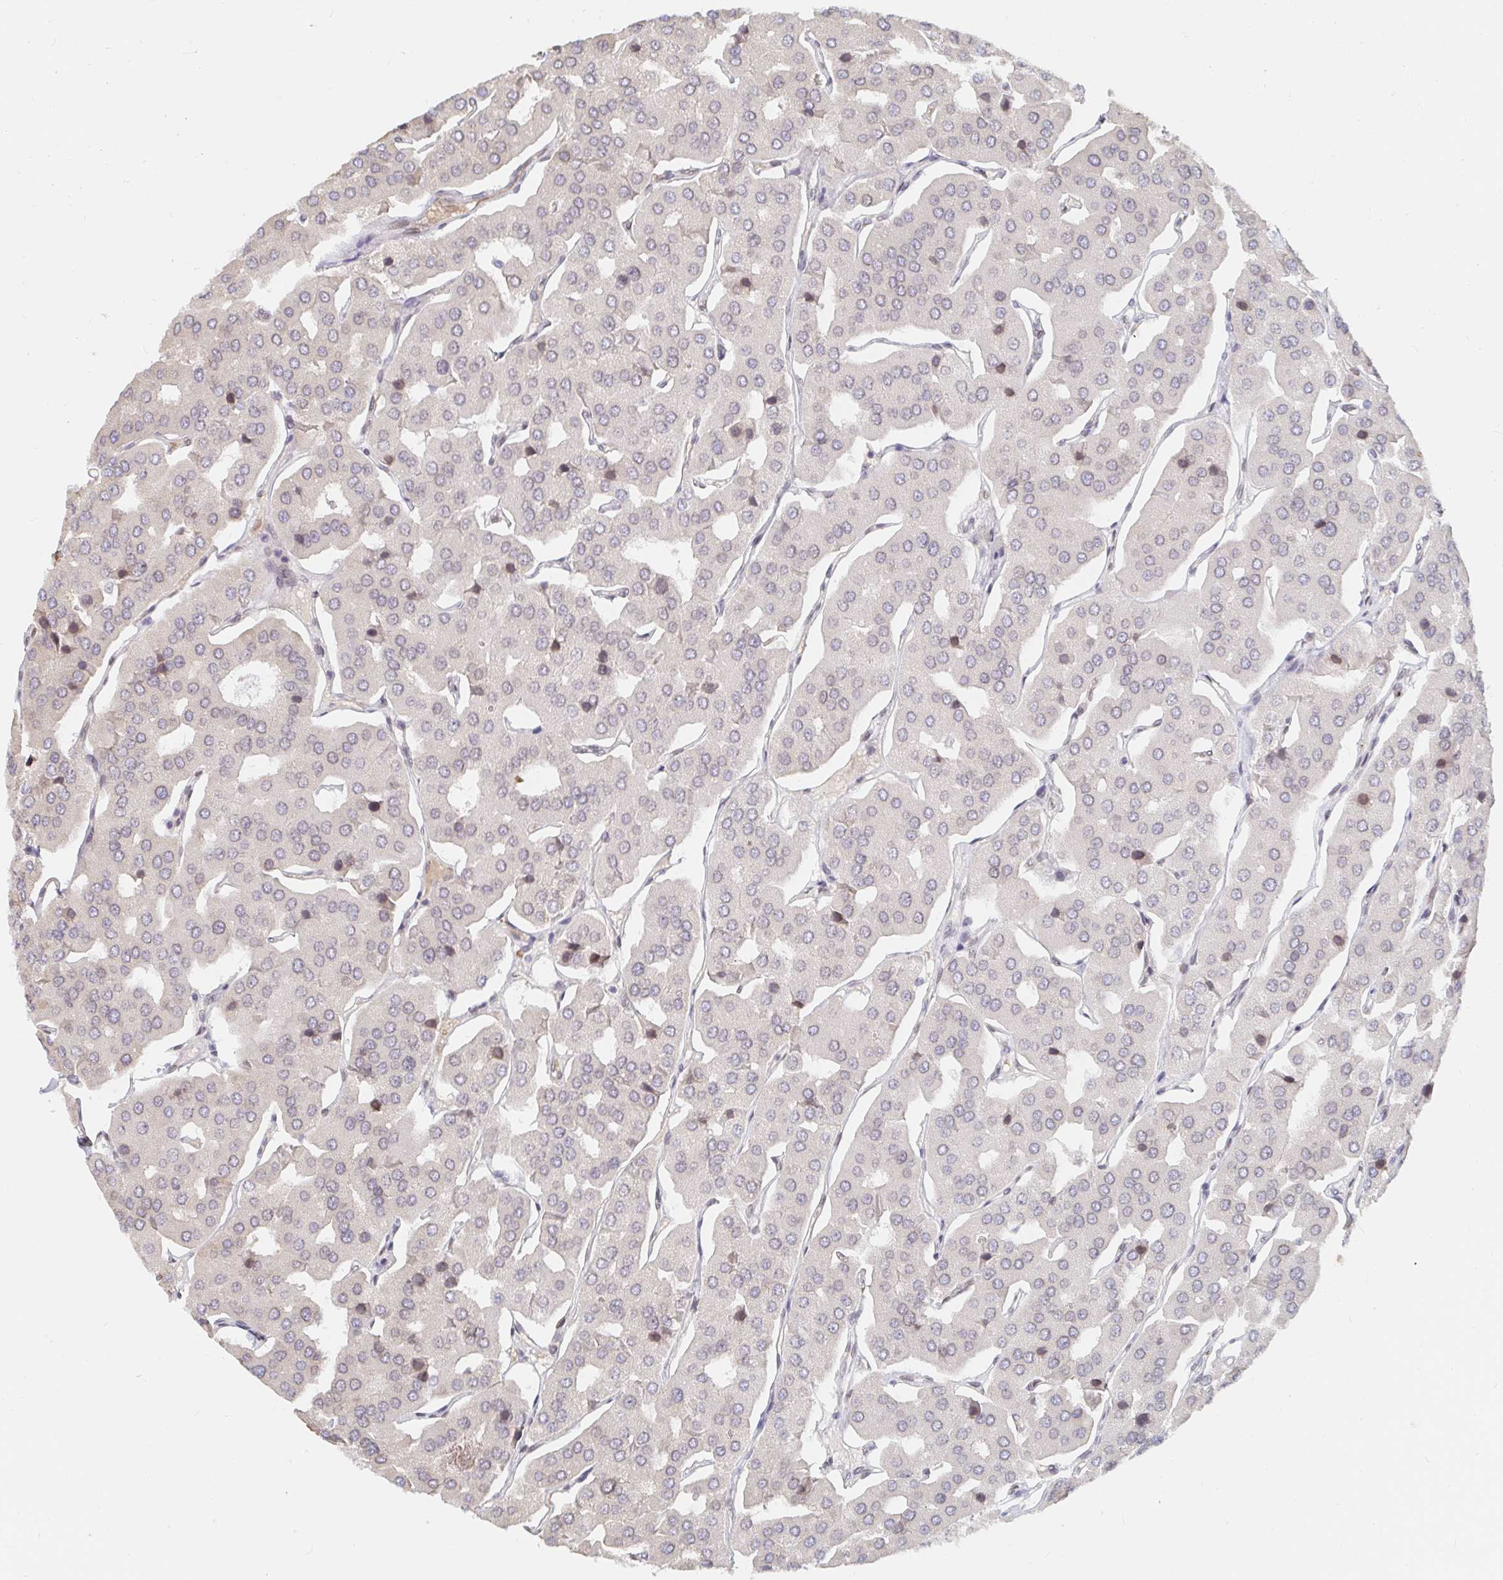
{"staining": {"intensity": "weak", "quantity": "<25%", "location": "nuclear"}, "tissue": "parathyroid gland", "cell_type": "Glandular cells", "image_type": "normal", "snomed": [{"axis": "morphology", "description": "Normal tissue, NOS"}, {"axis": "morphology", "description": "Adenoma, NOS"}, {"axis": "topography", "description": "Parathyroid gland"}], "caption": "Immunohistochemistry histopathology image of normal parathyroid gland: human parathyroid gland stained with DAB (3,3'-diaminobenzidine) shows no significant protein staining in glandular cells. (Immunohistochemistry, brightfield microscopy, high magnification).", "gene": "CHD2", "patient": {"sex": "female", "age": 86}}